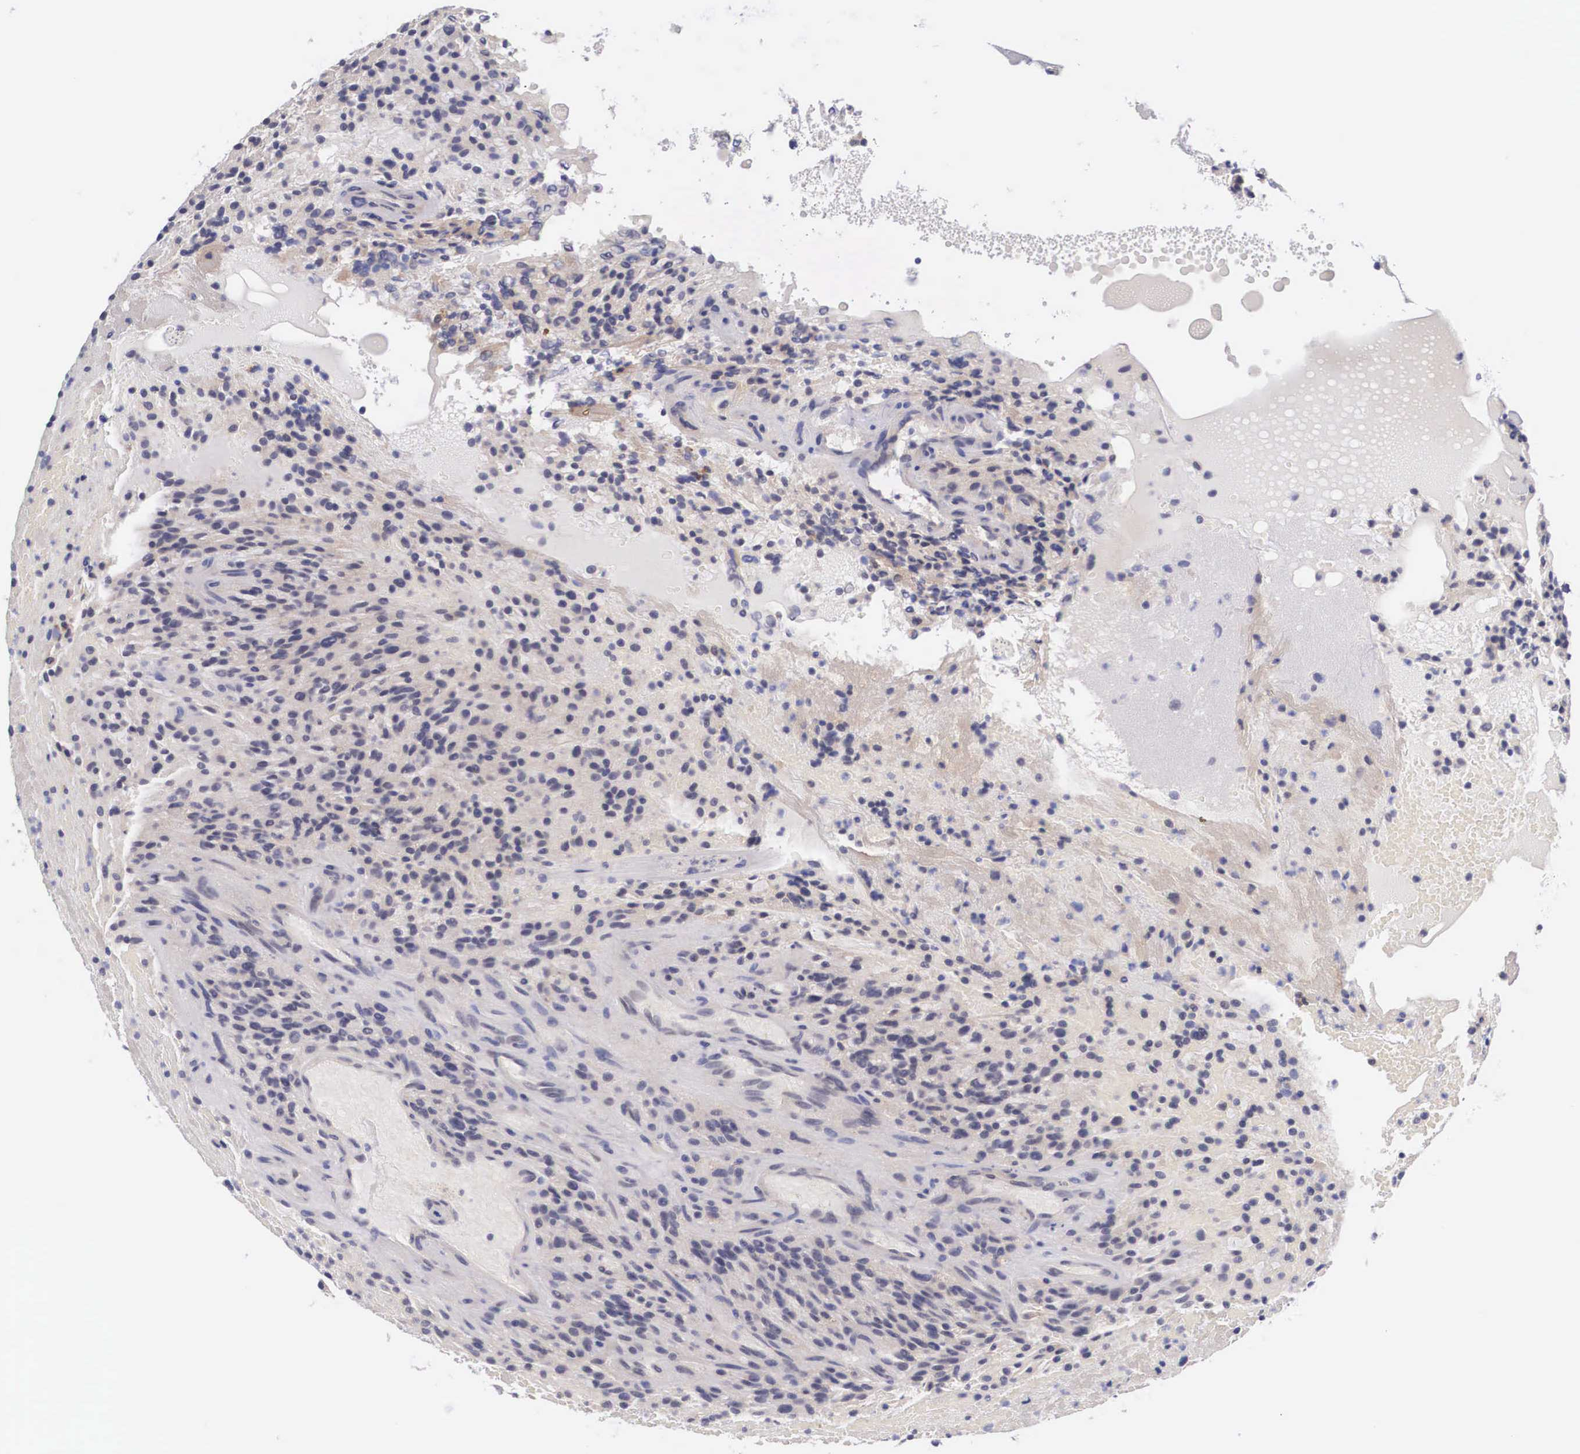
{"staining": {"intensity": "negative", "quantity": "none", "location": "none"}, "tissue": "glioma", "cell_type": "Tumor cells", "image_type": "cancer", "snomed": [{"axis": "morphology", "description": "Glioma, malignant, High grade"}, {"axis": "topography", "description": "Brain"}], "caption": "This is an immunohistochemistry histopathology image of human glioma. There is no staining in tumor cells.", "gene": "NR4A2", "patient": {"sex": "female", "age": 13}}